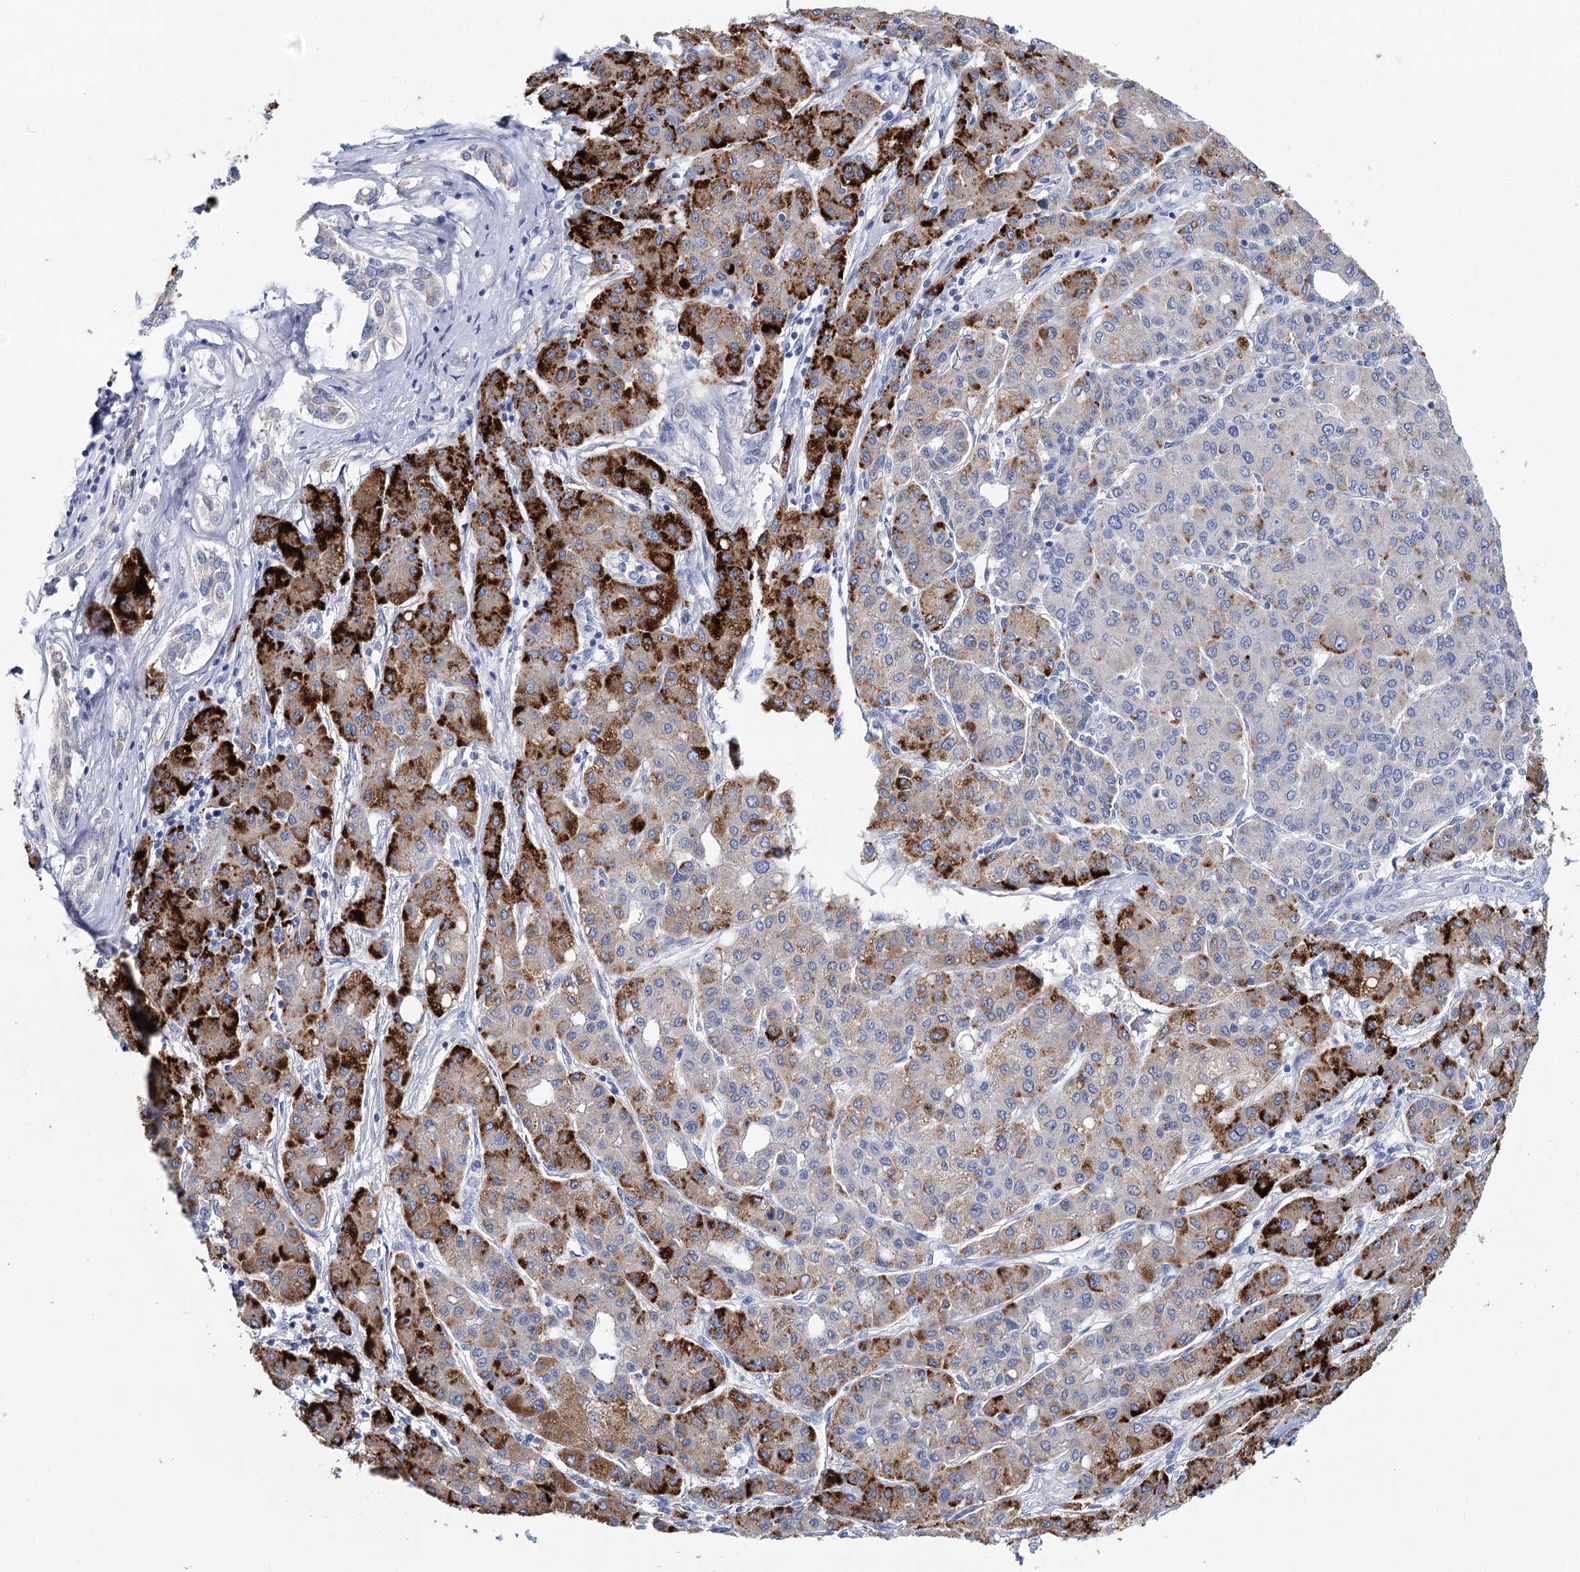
{"staining": {"intensity": "strong", "quantity": "<25%", "location": "cytoplasmic/membranous"}, "tissue": "liver cancer", "cell_type": "Tumor cells", "image_type": "cancer", "snomed": [{"axis": "morphology", "description": "Carcinoma, Hepatocellular, NOS"}, {"axis": "topography", "description": "Liver"}], "caption": "A brown stain labels strong cytoplasmic/membranous staining of a protein in human liver cancer (hepatocellular carcinoma) tumor cells.", "gene": "METTL7B", "patient": {"sex": "male", "age": 65}}